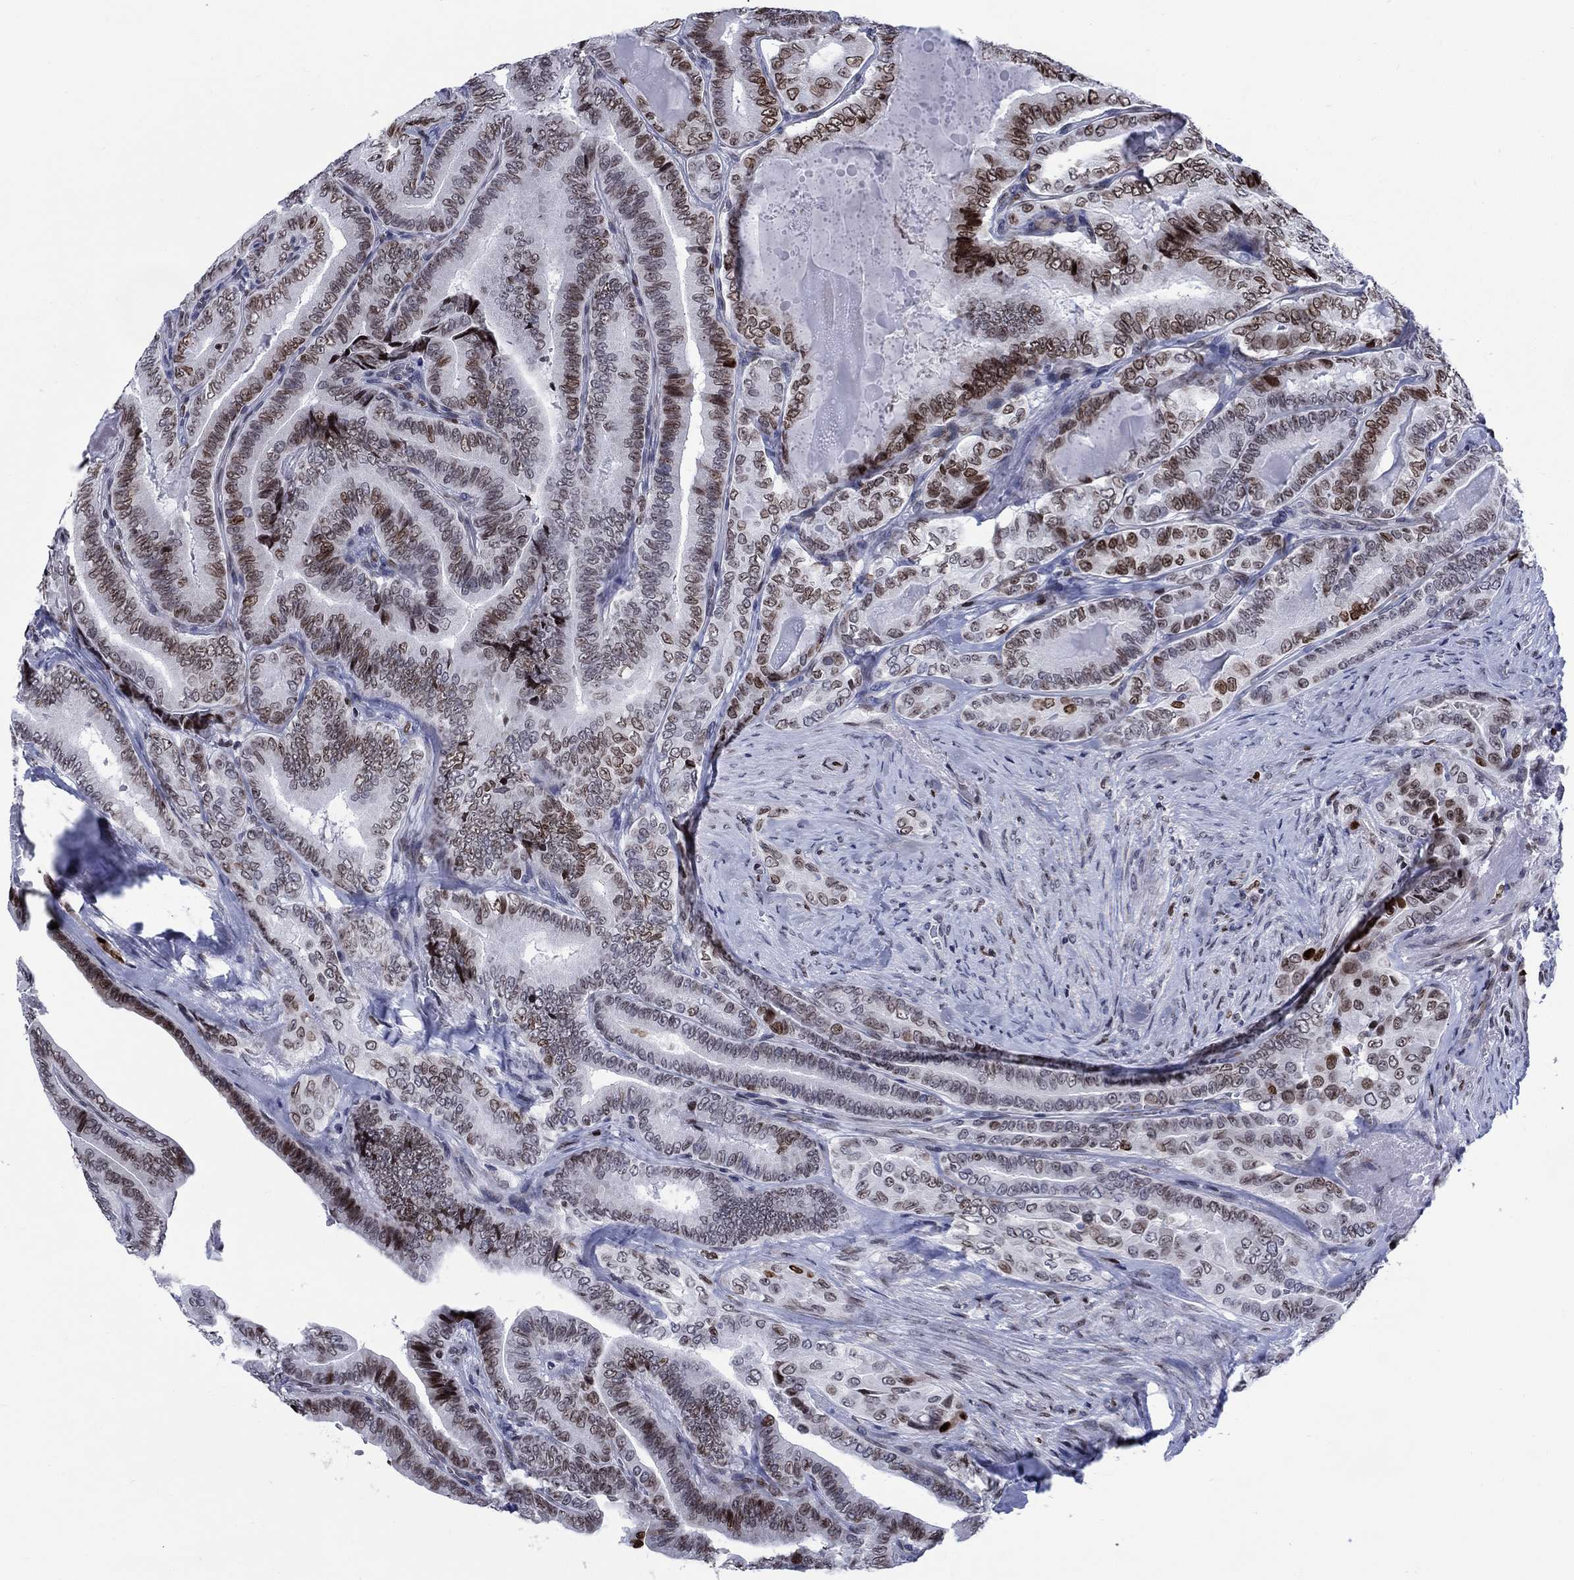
{"staining": {"intensity": "moderate", "quantity": "<25%", "location": "nuclear"}, "tissue": "thyroid cancer", "cell_type": "Tumor cells", "image_type": "cancer", "snomed": [{"axis": "morphology", "description": "Papillary adenocarcinoma, NOS"}, {"axis": "topography", "description": "Thyroid gland"}], "caption": "IHC of human thyroid cancer demonstrates low levels of moderate nuclear staining in about <25% of tumor cells.", "gene": "HMGA1", "patient": {"sex": "male", "age": 61}}